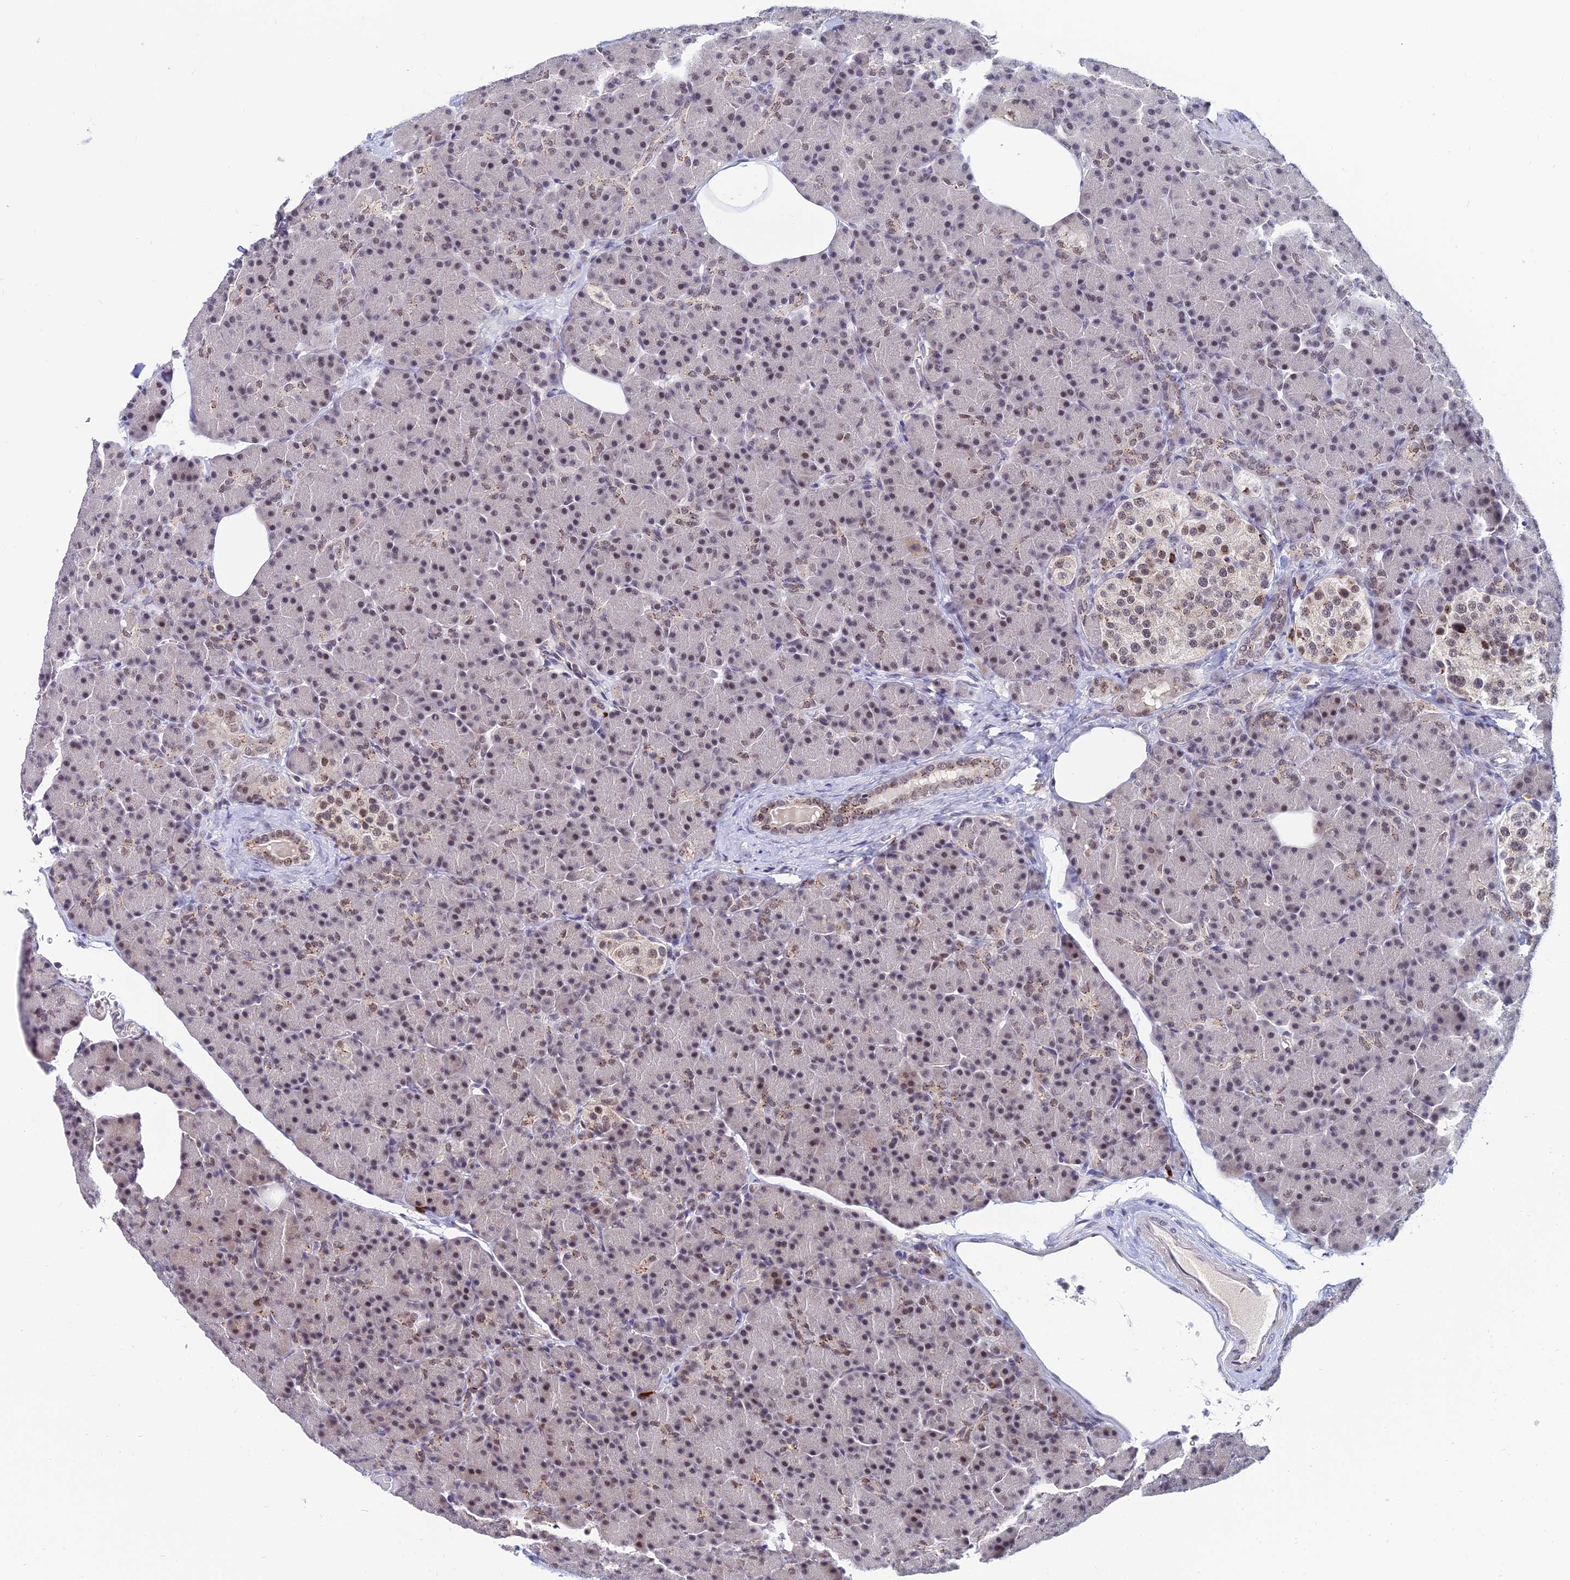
{"staining": {"intensity": "moderate", "quantity": "<25%", "location": "cytoplasmic/membranous,nuclear"}, "tissue": "pancreas", "cell_type": "Exocrine glandular cells", "image_type": "normal", "snomed": [{"axis": "morphology", "description": "Normal tissue, NOS"}, {"axis": "topography", "description": "Pancreas"}], "caption": "Exocrine glandular cells display low levels of moderate cytoplasmic/membranous,nuclear staining in approximately <25% of cells in benign pancreas.", "gene": "THOC3", "patient": {"sex": "female", "age": 43}}